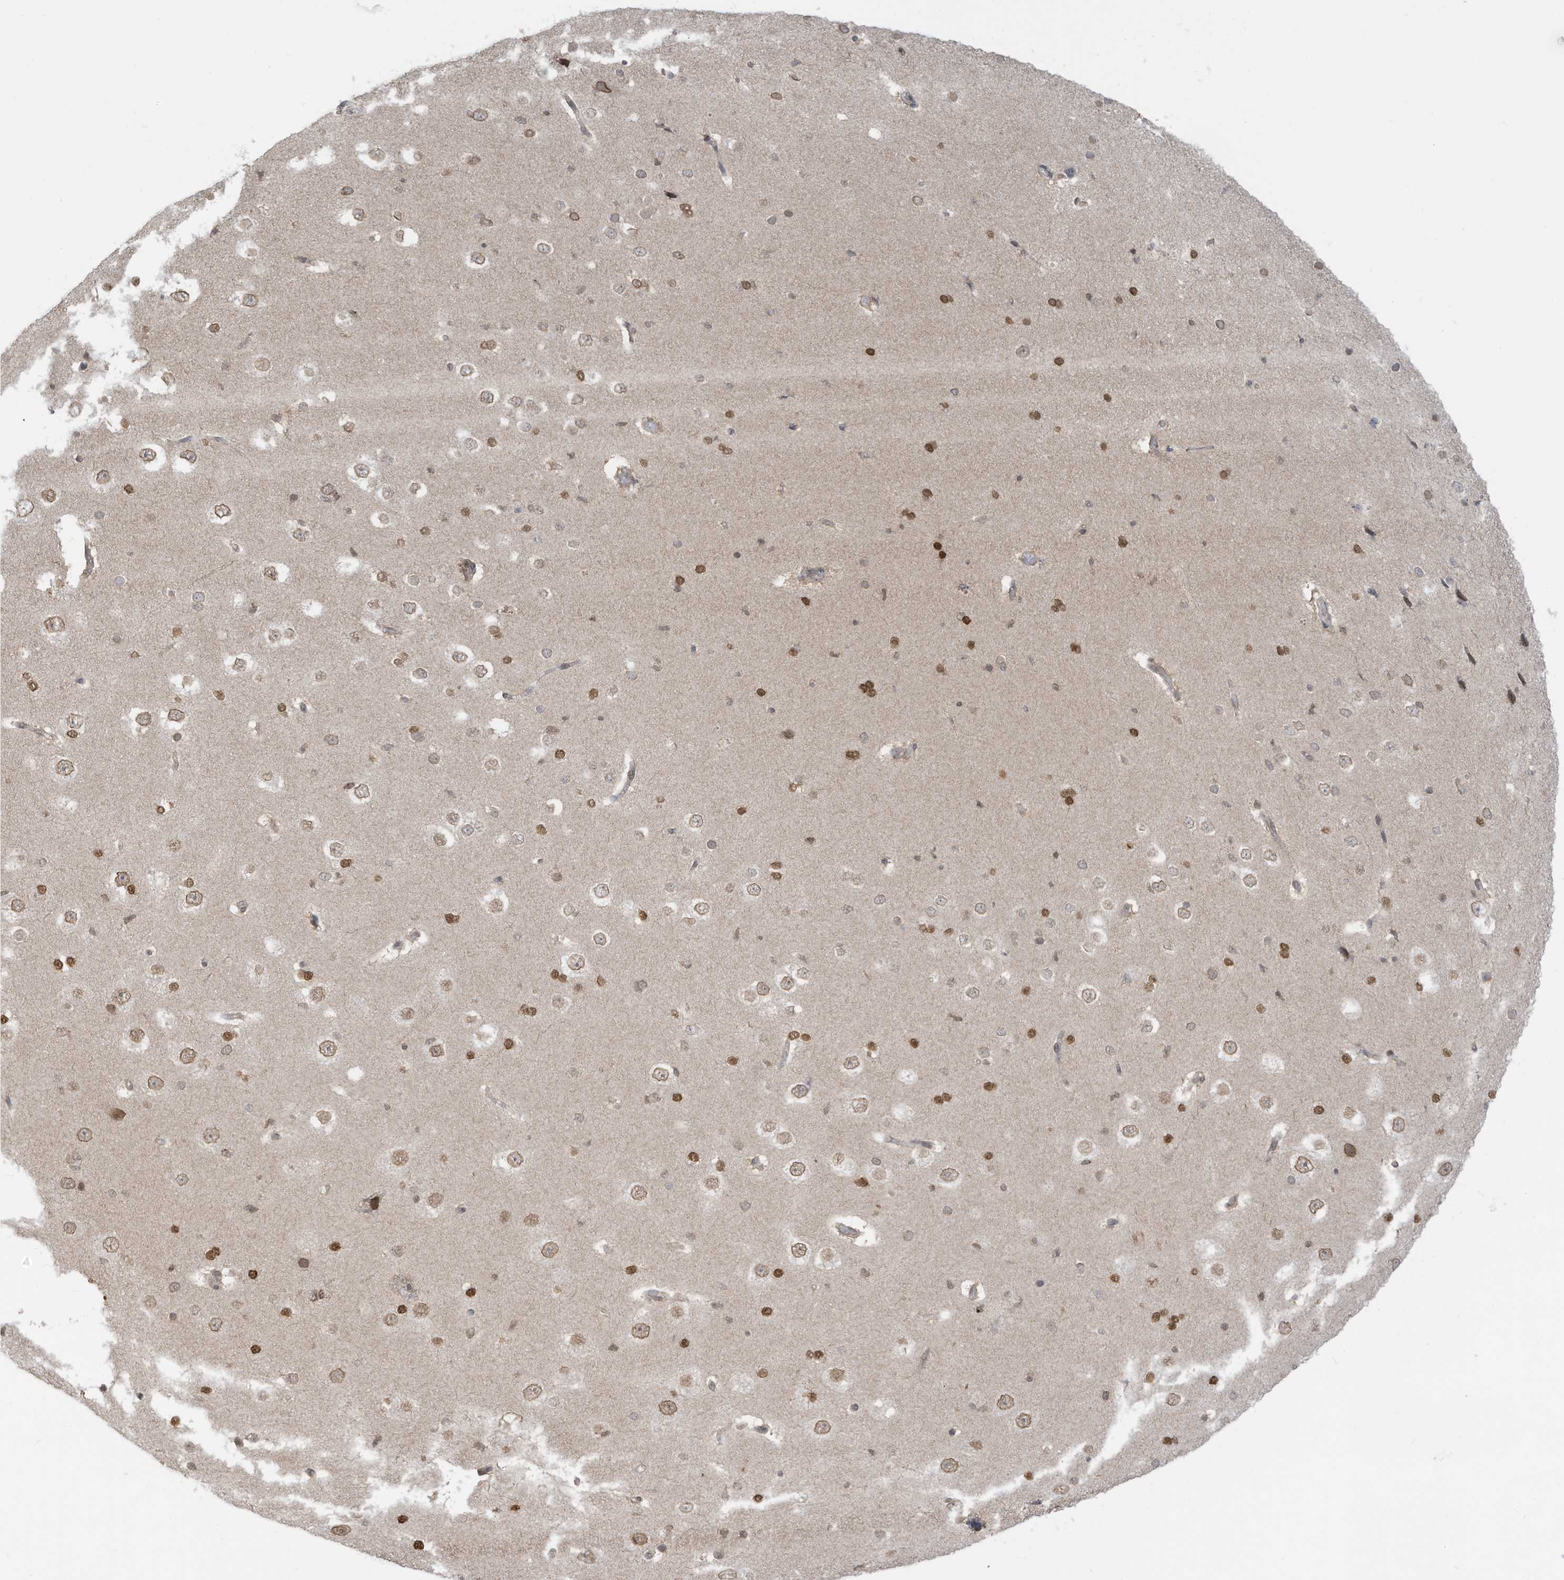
{"staining": {"intensity": "moderate", "quantity": "25%-75%", "location": "nuclear"}, "tissue": "cerebral cortex", "cell_type": "Endothelial cells", "image_type": "normal", "snomed": [{"axis": "morphology", "description": "Normal tissue, NOS"}, {"axis": "morphology", "description": "Developmental malformation"}, {"axis": "topography", "description": "Cerebral cortex"}], "caption": "An image showing moderate nuclear staining in about 25%-75% of endothelial cells in benign cerebral cortex, as visualized by brown immunohistochemical staining.", "gene": "KPNB1", "patient": {"sex": "female", "age": 30}}